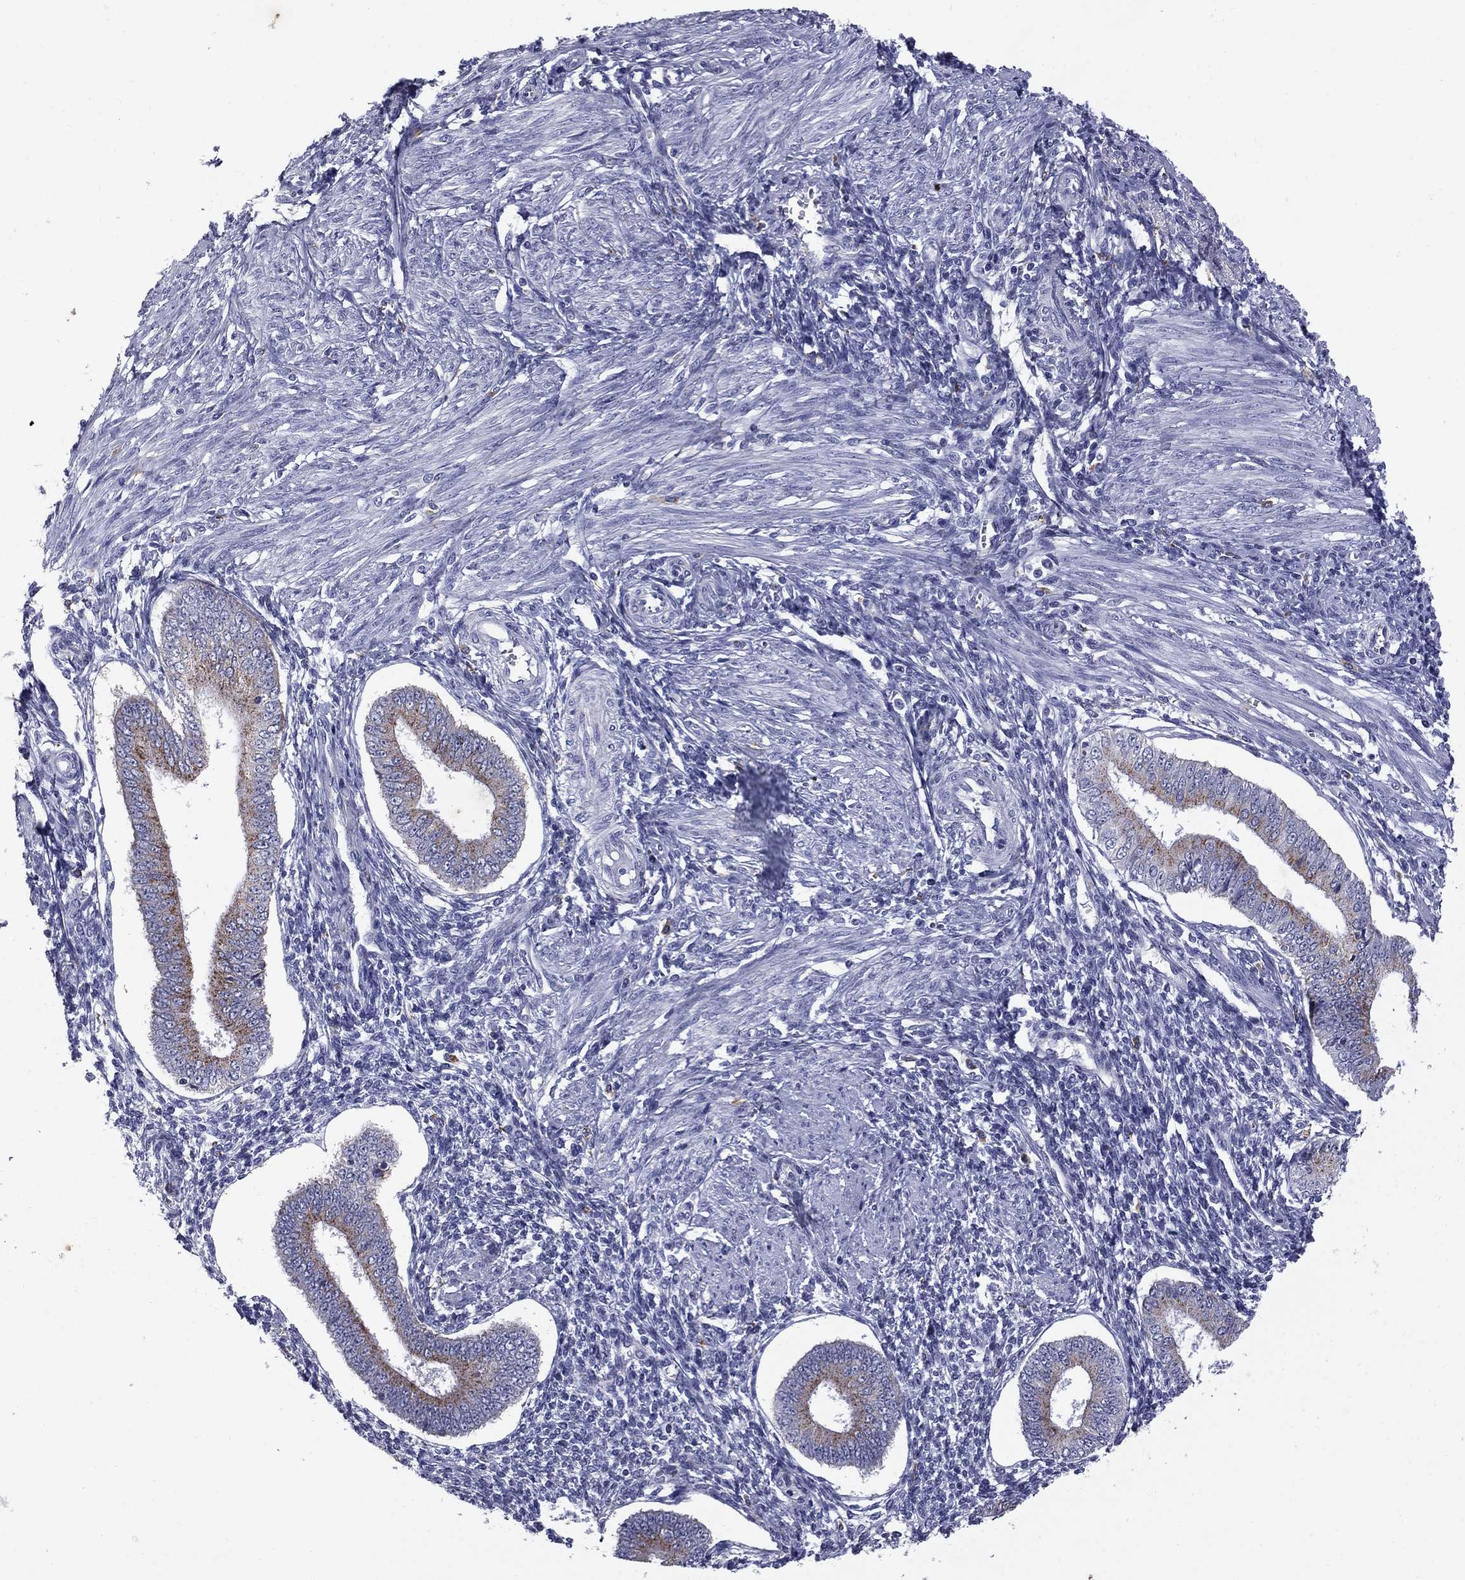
{"staining": {"intensity": "negative", "quantity": "none", "location": "none"}, "tissue": "endometrium", "cell_type": "Cells in endometrial stroma", "image_type": "normal", "snomed": [{"axis": "morphology", "description": "Normal tissue, NOS"}, {"axis": "topography", "description": "Endometrium"}], "caption": "Immunohistochemistry (IHC) image of unremarkable endometrium: endometrium stained with DAB shows no significant protein positivity in cells in endometrial stroma.", "gene": "MADCAM1", "patient": {"sex": "female", "age": 42}}